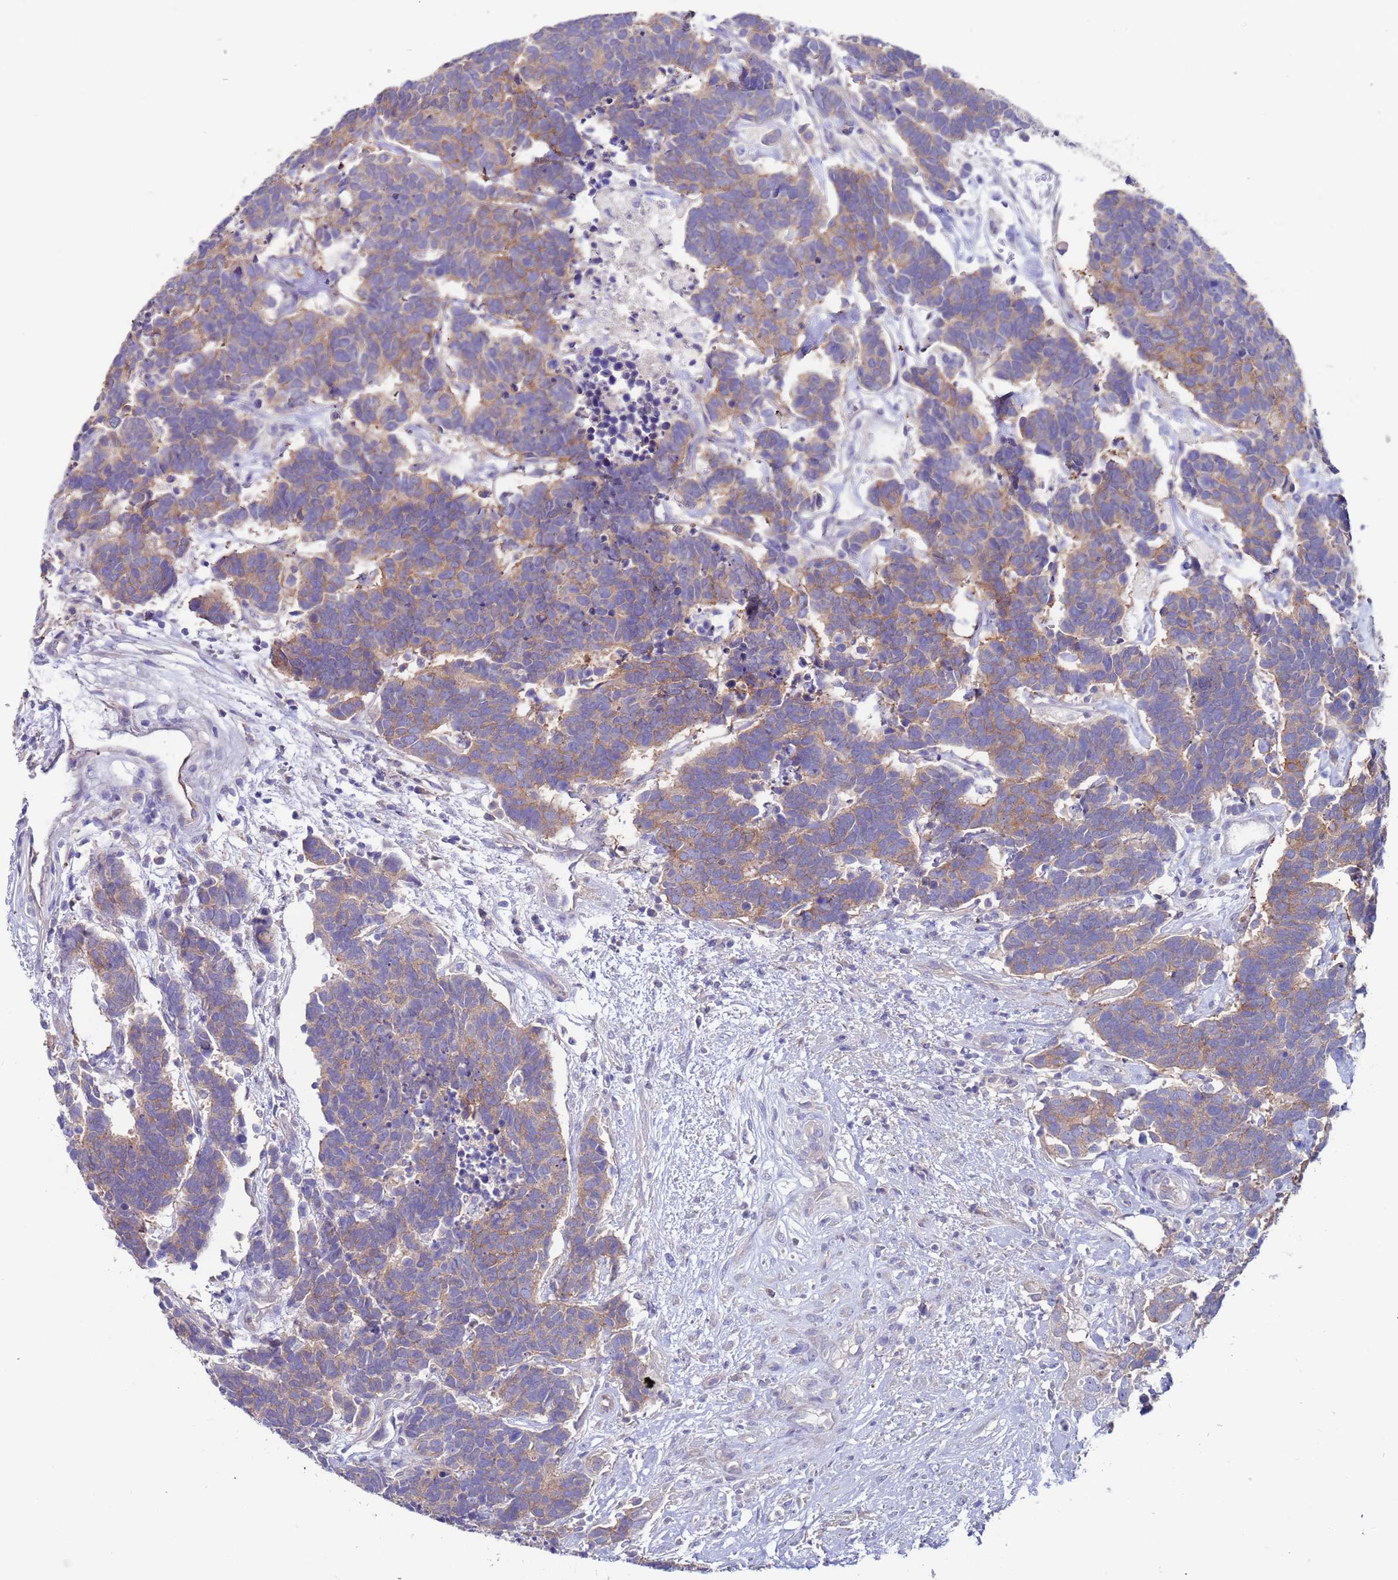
{"staining": {"intensity": "moderate", "quantity": "25%-75%", "location": "cytoplasmic/membranous"}, "tissue": "carcinoid", "cell_type": "Tumor cells", "image_type": "cancer", "snomed": [{"axis": "morphology", "description": "Carcinoma, NOS"}, {"axis": "morphology", "description": "Carcinoid, malignant, NOS"}, {"axis": "topography", "description": "Urinary bladder"}], "caption": "Moderate cytoplasmic/membranous protein expression is appreciated in approximately 25%-75% of tumor cells in malignant carcinoid.", "gene": "KRTCAP3", "patient": {"sex": "male", "age": 57}}